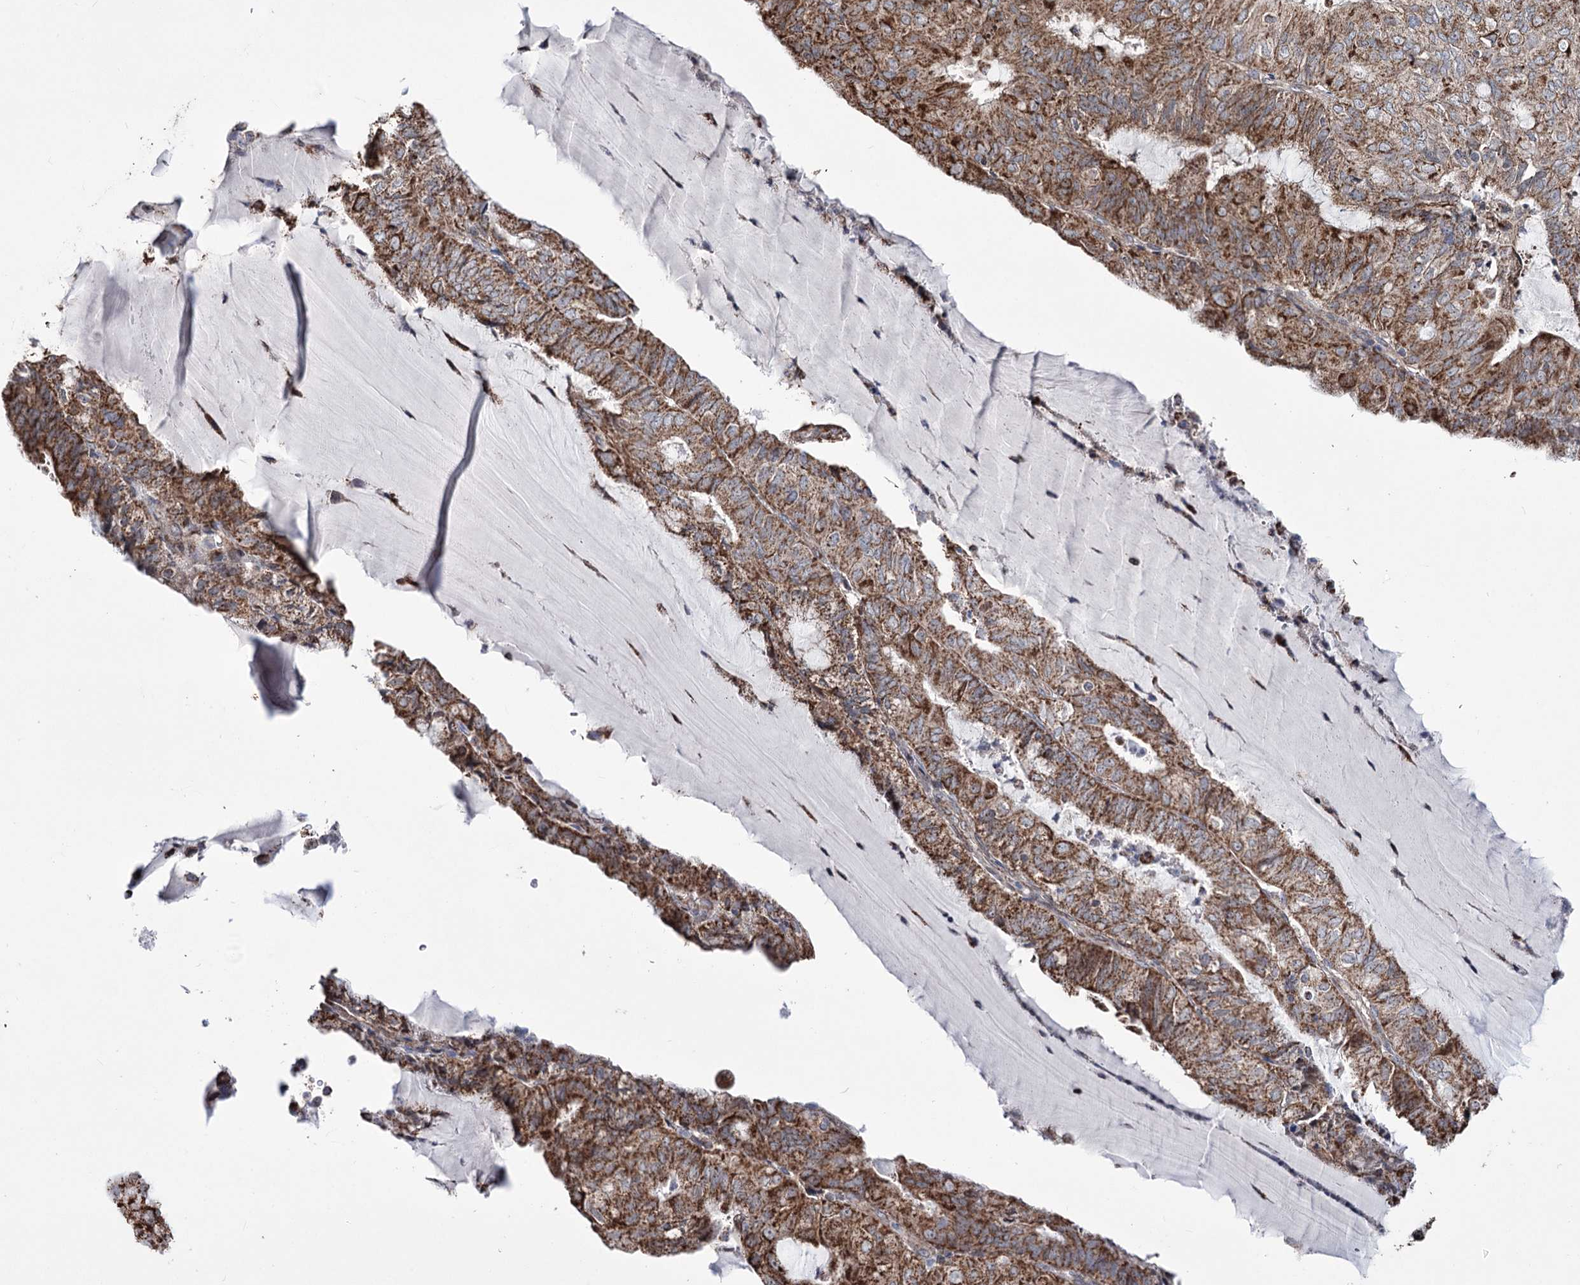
{"staining": {"intensity": "moderate", "quantity": ">75%", "location": "cytoplasmic/membranous"}, "tissue": "endometrial cancer", "cell_type": "Tumor cells", "image_type": "cancer", "snomed": [{"axis": "morphology", "description": "Adenocarcinoma, NOS"}, {"axis": "topography", "description": "Endometrium"}], "caption": "This is a photomicrograph of IHC staining of endometrial adenocarcinoma, which shows moderate positivity in the cytoplasmic/membranous of tumor cells.", "gene": "CREB3L4", "patient": {"sex": "female", "age": 81}}